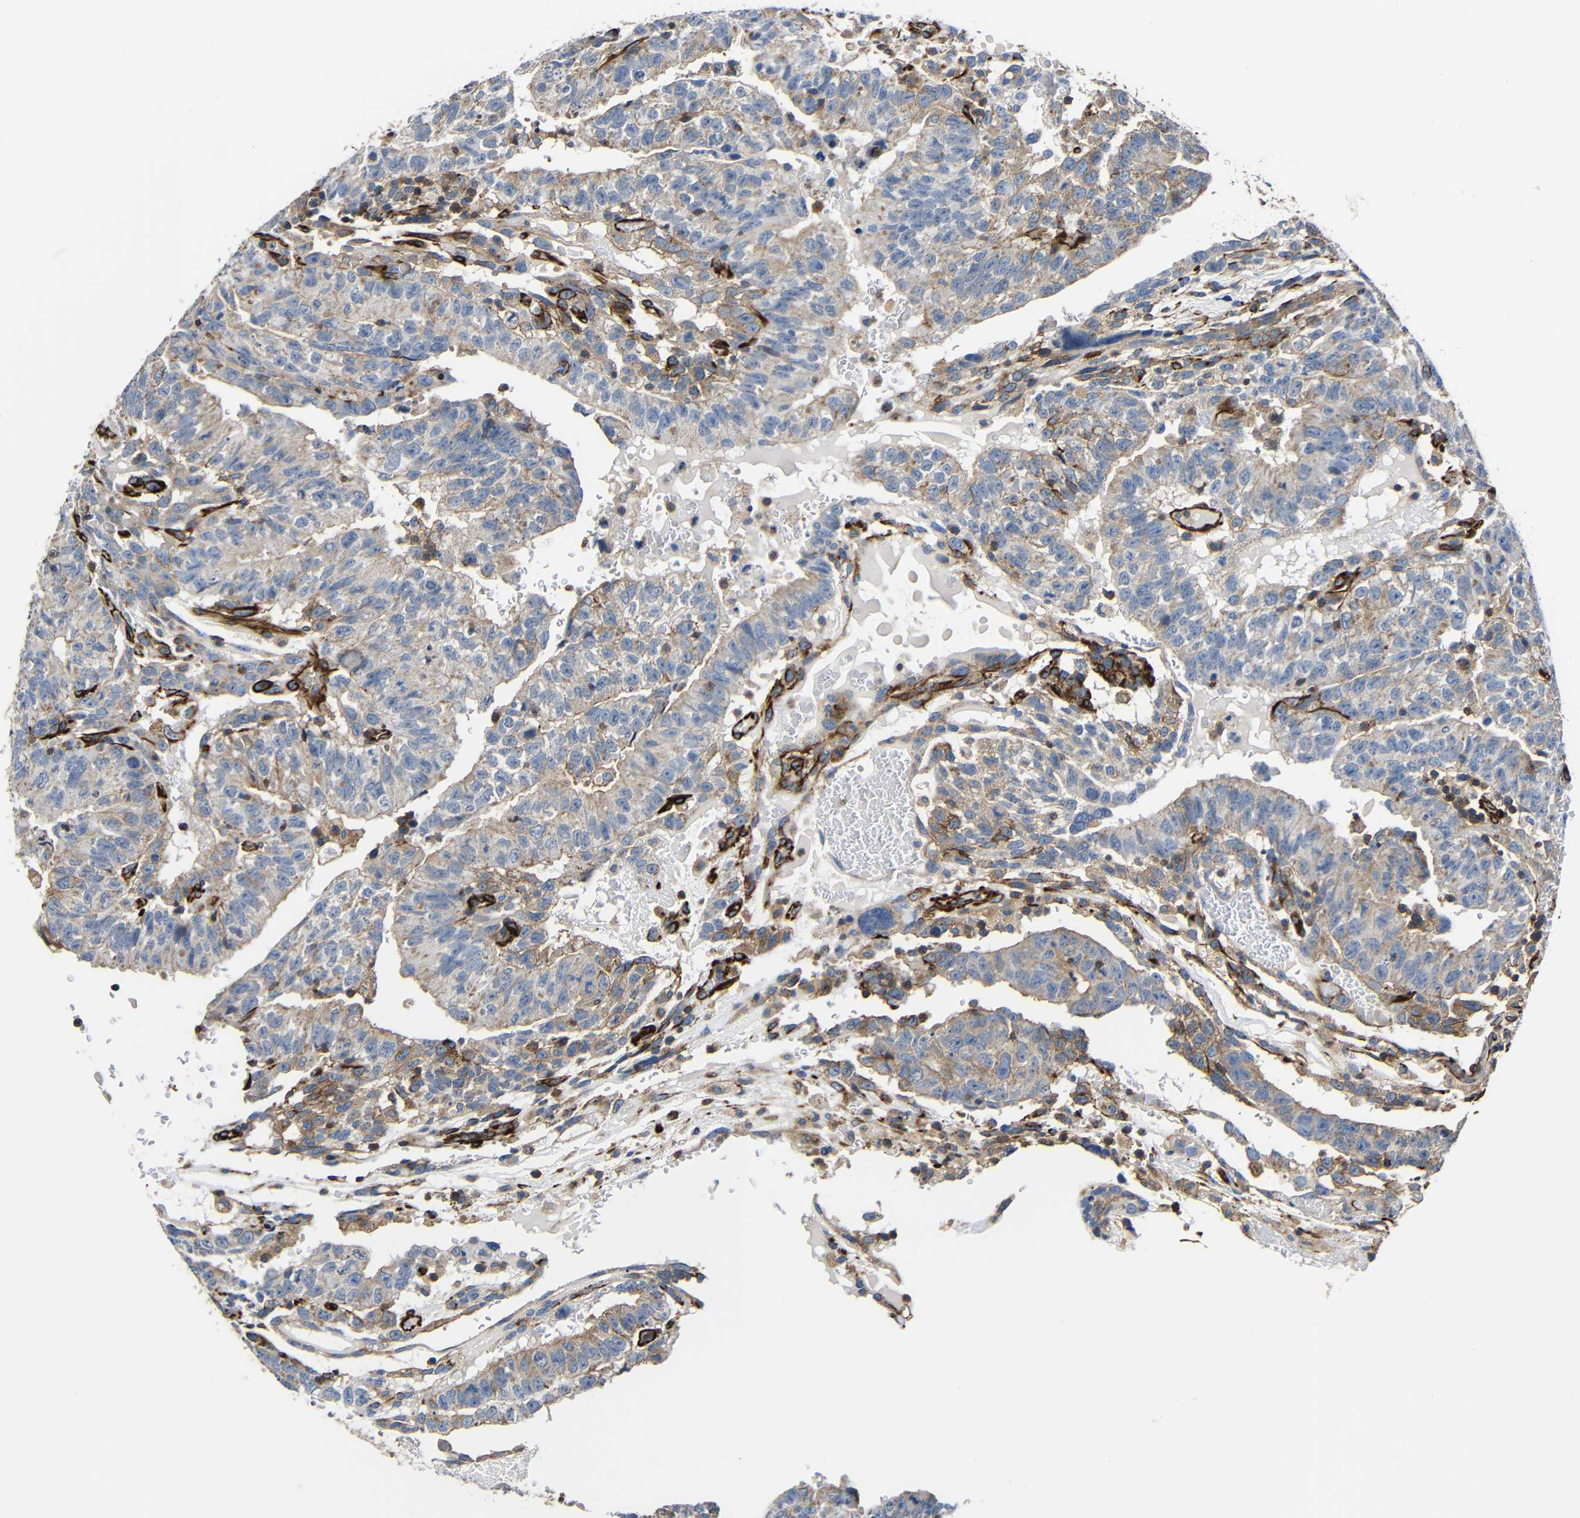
{"staining": {"intensity": "weak", "quantity": ">75%", "location": "cytoplasmic/membranous"}, "tissue": "testis cancer", "cell_type": "Tumor cells", "image_type": "cancer", "snomed": [{"axis": "morphology", "description": "Seminoma, NOS"}, {"axis": "morphology", "description": "Carcinoma, Embryonal, NOS"}, {"axis": "topography", "description": "Testis"}], "caption": "Human testis cancer (embryonal carcinoma) stained for a protein (brown) exhibits weak cytoplasmic/membranous positive expression in about >75% of tumor cells.", "gene": "IGSF10", "patient": {"sex": "male", "age": 52}}